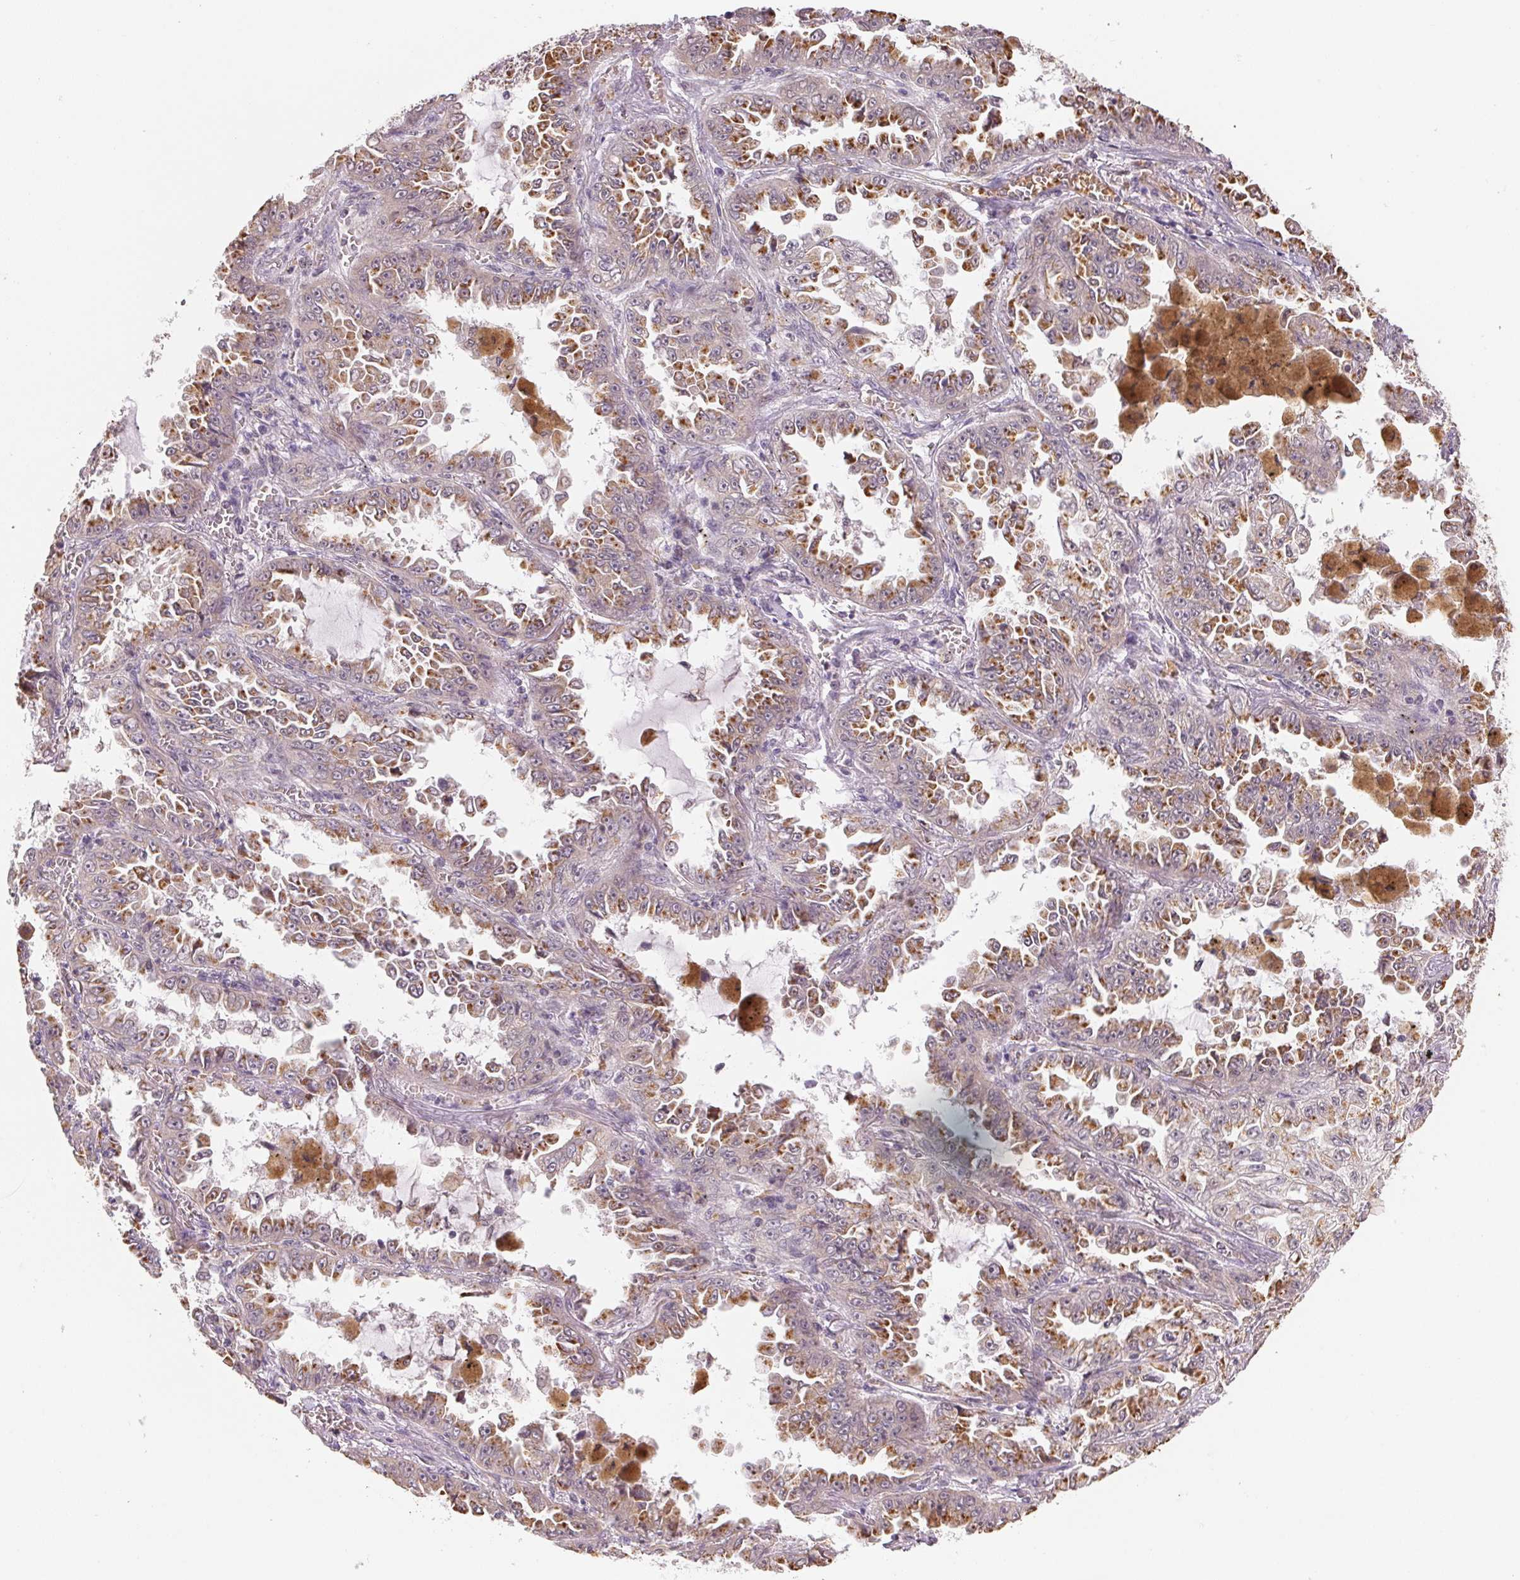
{"staining": {"intensity": "moderate", "quantity": "25%-75%", "location": "cytoplasmic/membranous"}, "tissue": "lung cancer", "cell_type": "Tumor cells", "image_type": "cancer", "snomed": [{"axis": "morphology", "description": "Adenocarcinoma, NOS"}, {"axis": "topography", "description": "Lung"}], "caption": "A high-resolution photomicrograph shows IHC staining of adenocarcinoma (lung), which shows moderate cytoplasmic/membranous expression in approximately 25%-75% of tumor cells.", "gene": "METTL13", "patient": {"sex": "female", "age": 52}}